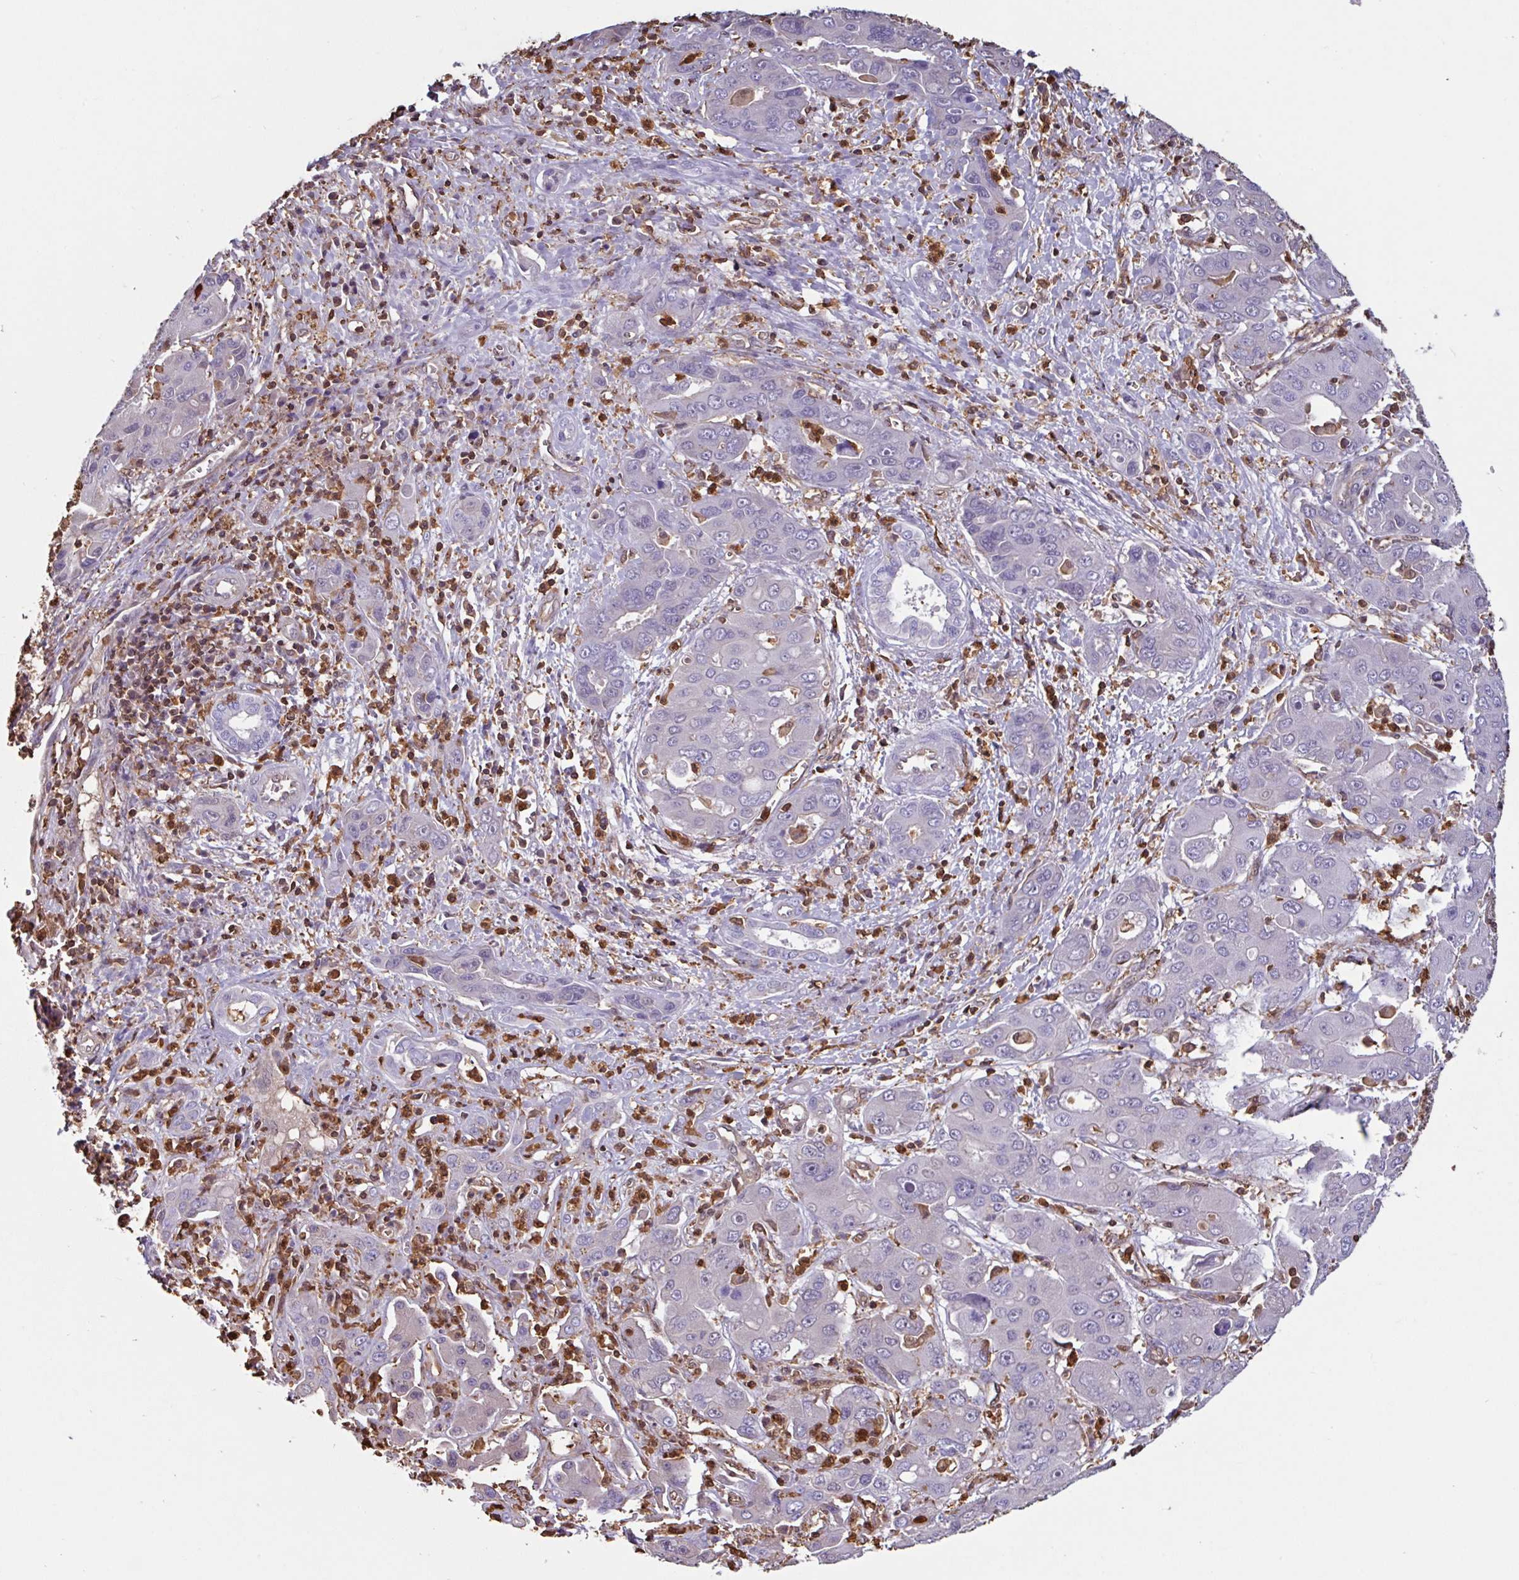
{"staining": {"intensity": "negative", "quantity": "none", "location": "none"}, "tissue": "liver cancer", "cell_type": "Tumor cells", "image_type": "cancer", "snomed": [{"axis": "morphology", "description": "Cholangiocarcinoma"}, {"axis": "topography", "description": "Liver"}], "caption": "A high-resolution image shows immunohistochemistry staining of liver cholangiocarcinoma, which exhibits no significant positivity in tumor cells. The staining is performed using DAB brown chromogen with nuclei counter-stained in using hematoxylin.", "gene": "ARHGDIB", "patient": {"sex": "male", "age": 67}}